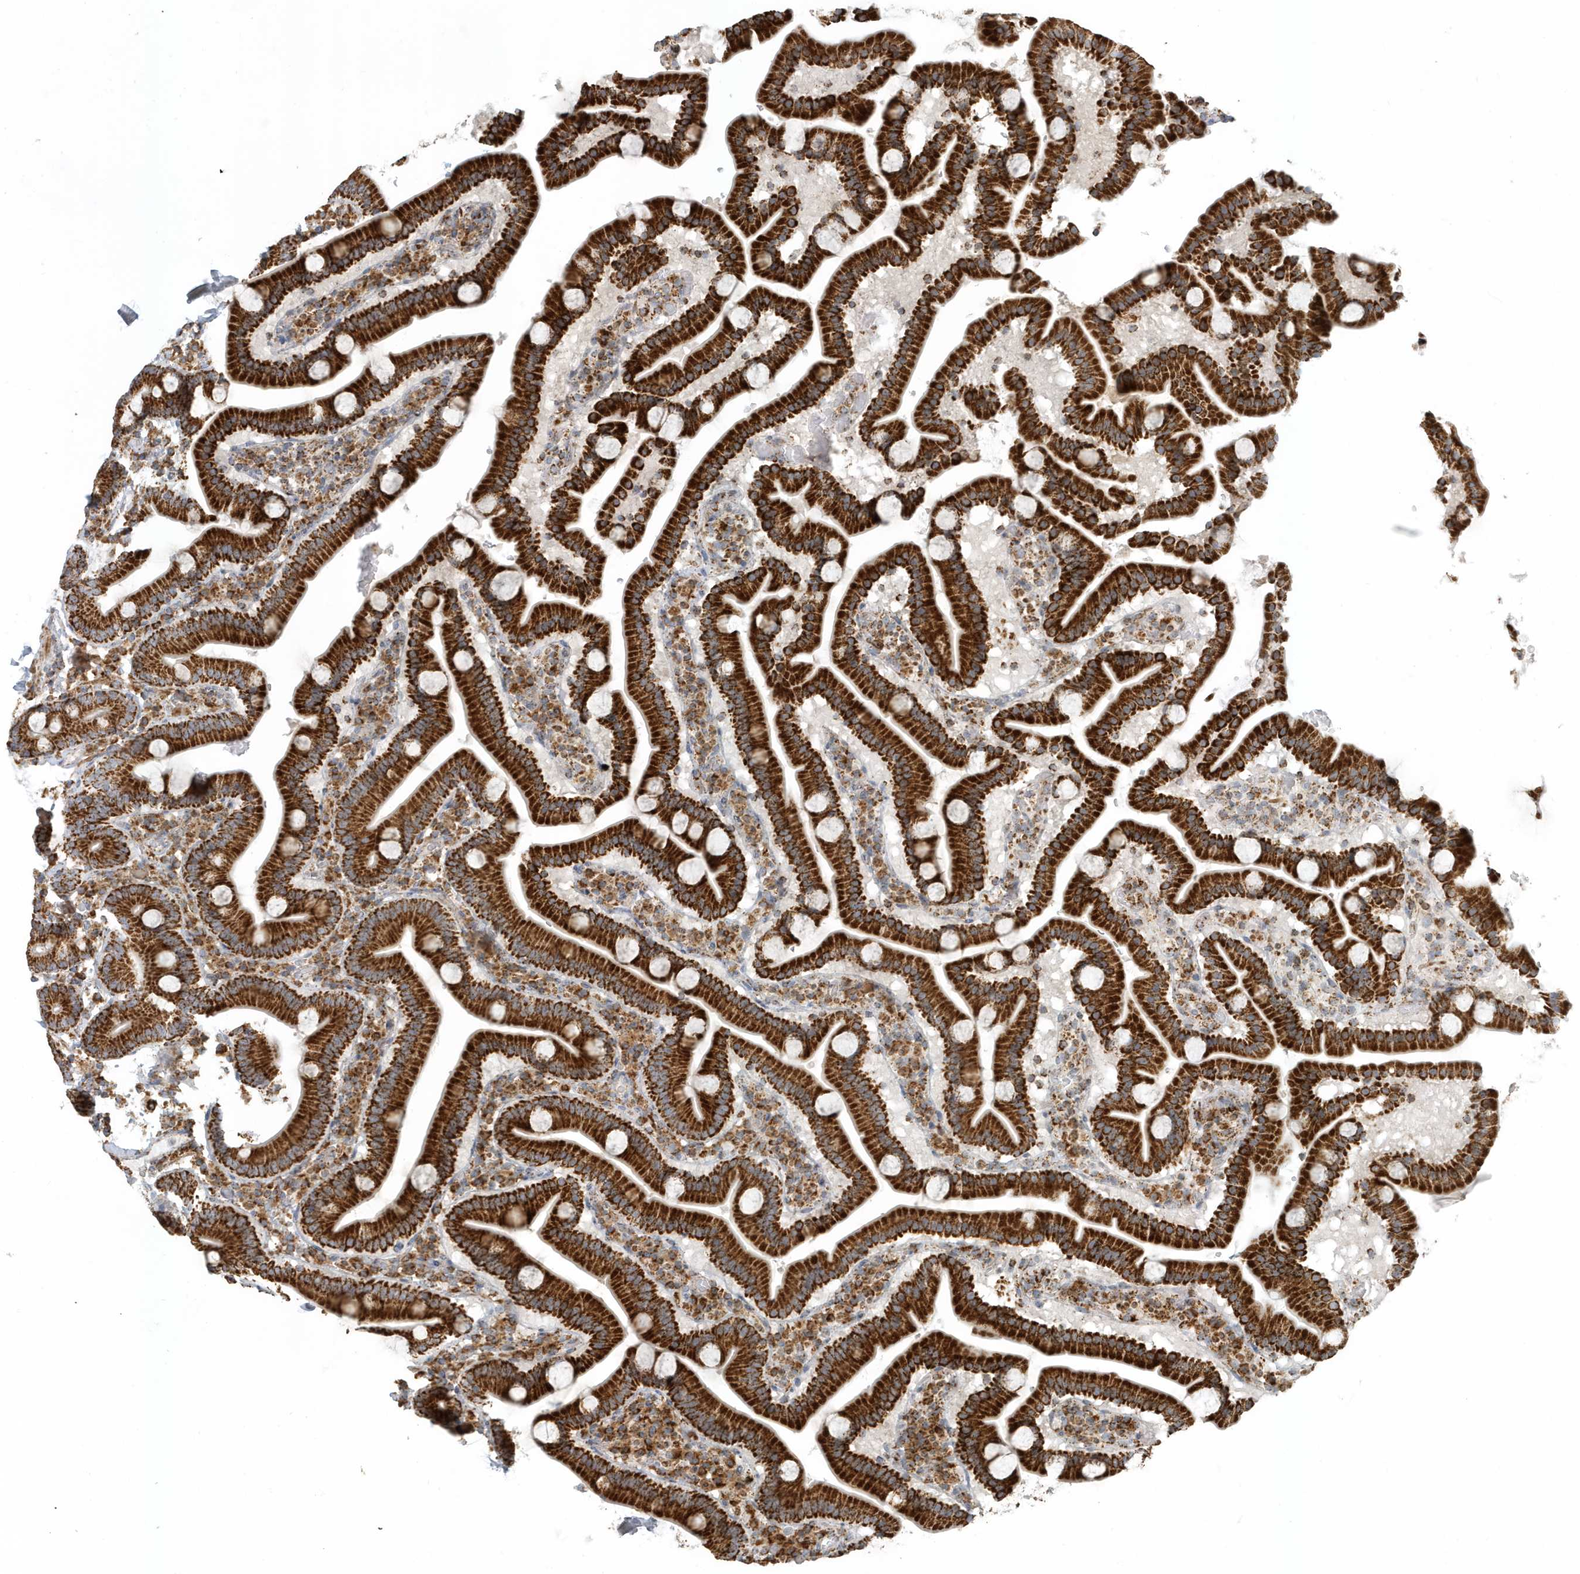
{"staining": {"intensity": "strong", "quantity": ">75%", "location": "cytoplasmic/membranous"}, "tissue": "duodenum", "cell_type": "Glandular cells", "image_type": "normal", "snomed": [{"axis": "morphology", "description": "Normal tissue, NOS"}, {"axis": "topography", "description": "Duodenum"}], "caption": "Duodenum stained with immunohistochemistry (IHC) demonstrates strong cytoplasmic/membranous expression in approximately >75% of glandular cells.", "gene": "MAN1A1", "patient": {"sex": "male", "age": 55}}